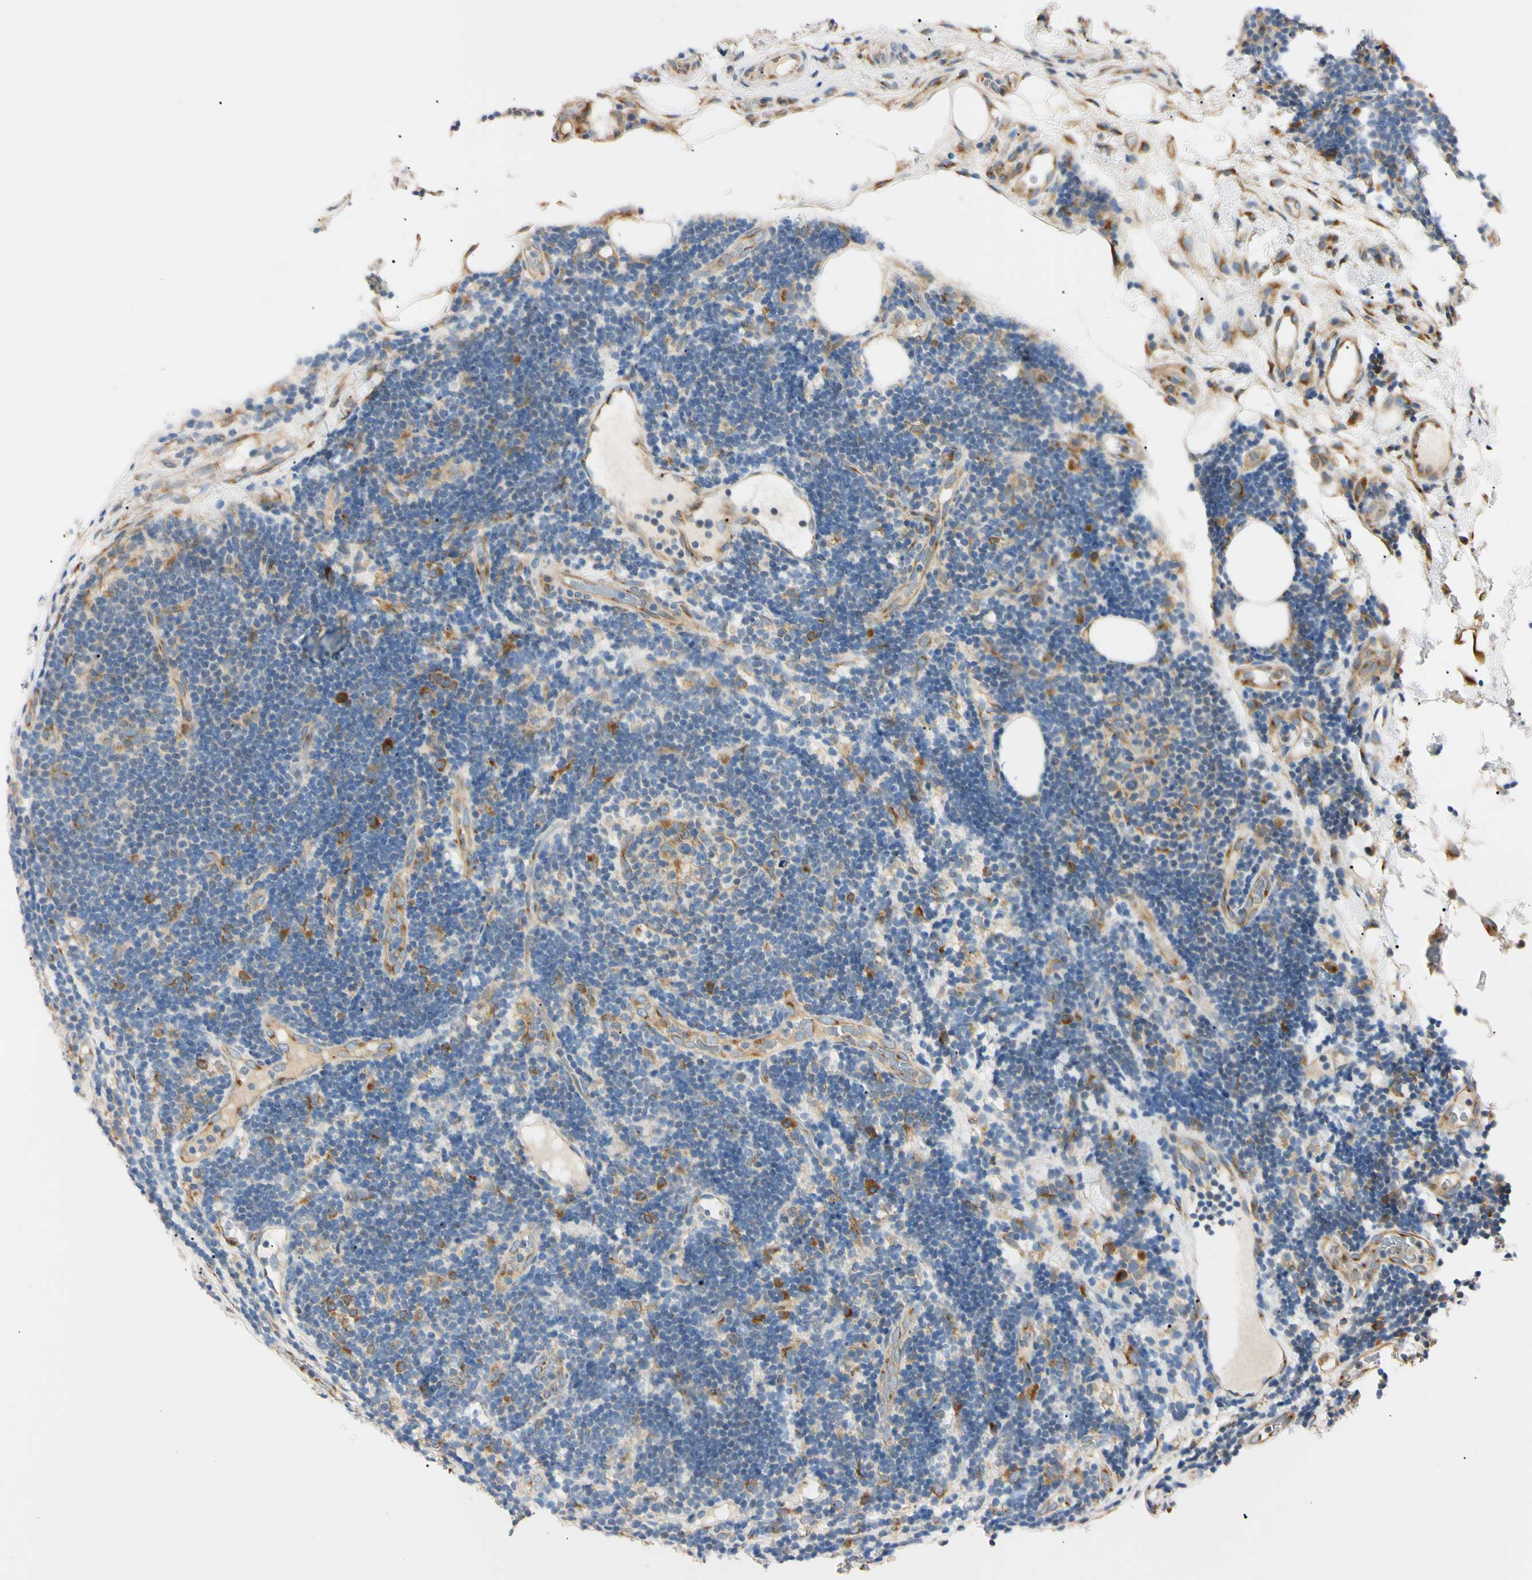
{"staining": {"intensity": "negative", "quantity": "none", "location": "none"}, "tissue": "lymphoma", "cell_type": "Tumor cells", "image_type": "cancer", "snomed": [{"axis": "morphology", "description": "Malignant lymphoma, non-Hodgkin's type, Low grade"}, {"axis": "topography", "description": "Lymph node"}], "caption": "This is an IHC micrograph of lymphoma. There is no expression in tumor cells.", "gene": "IER3IP1", "patient": {"sex": "male", "age": 83}}